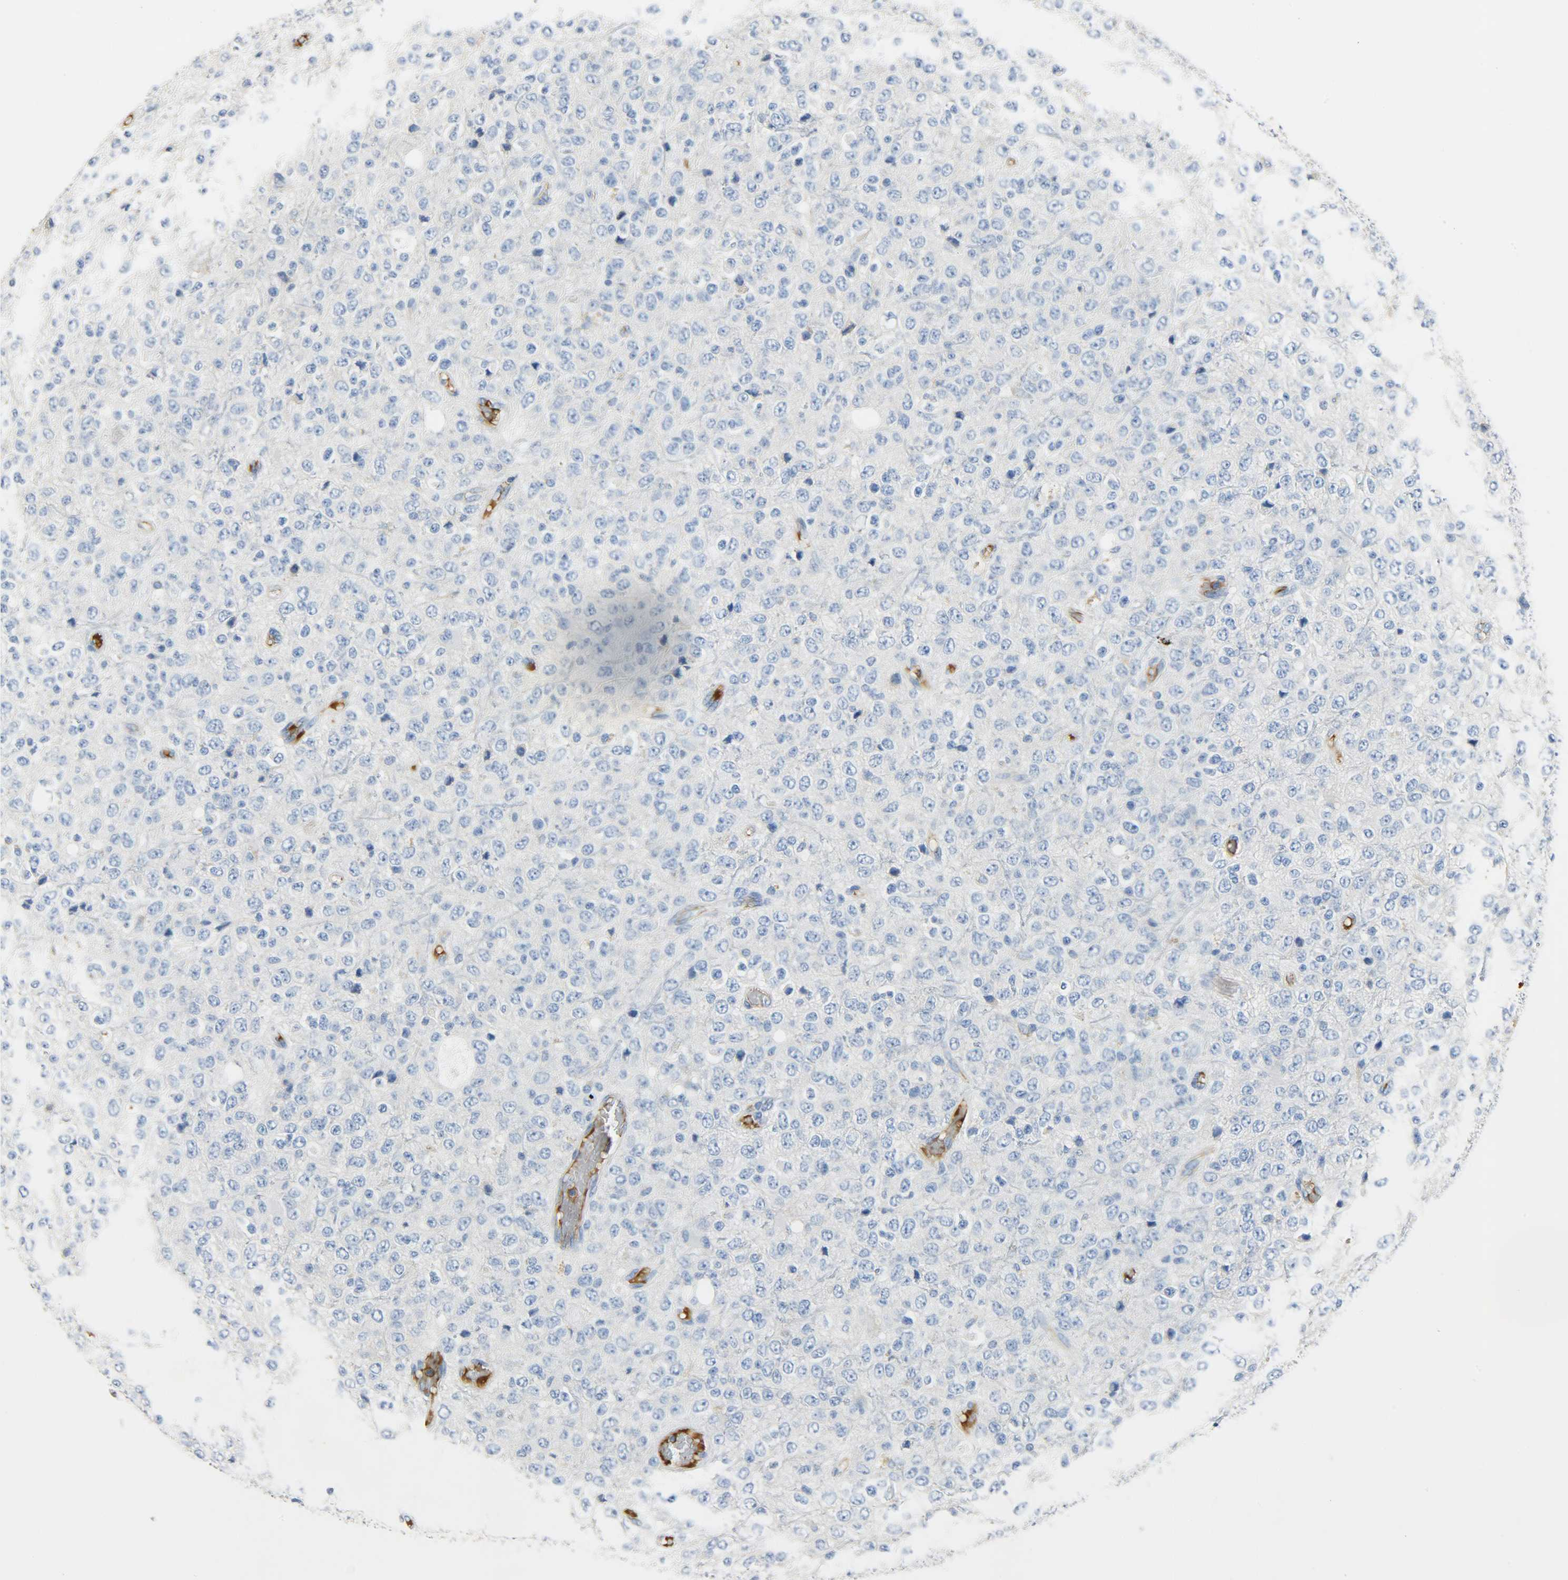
{"staining": {"intensity": "negative", "quantity": "none", "location": "none"}, "tissue": "glioma", "cell_type": "Tumor cells", "image_type": "cancer", "snomed": [{"axis": "morphology", "description": "Glioma, malignant, High grade"}, {"axis": "topography", "description": "pancreas cauda"}], "caption": "An image of malignant high-grade glioma stained for a protein reveals no brown staining in tumor cells.", "gene": "CRP", "patient": {"sex": "male", "age": 60}}